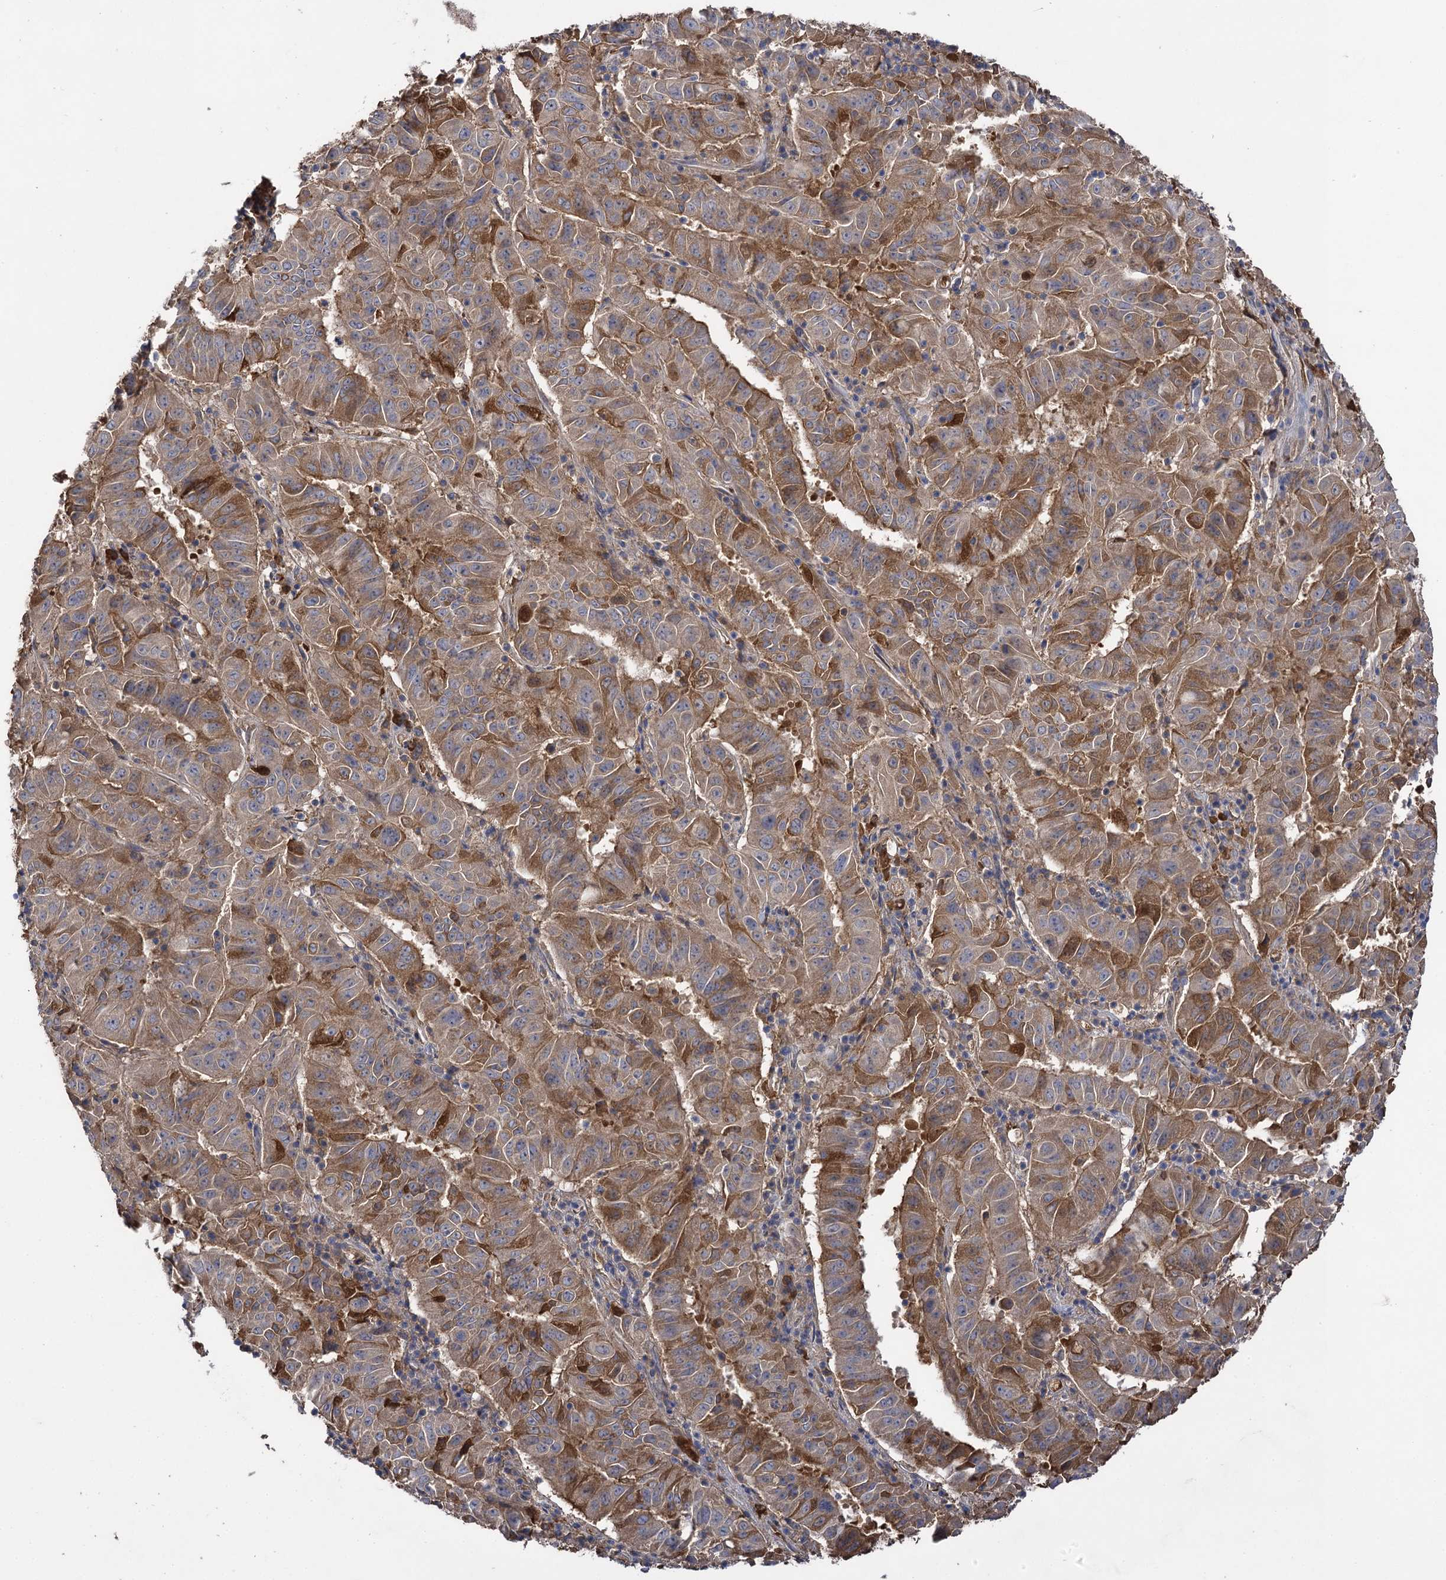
{"staining": {"intensity": "moderate", "quantity": "25%-75%", "location": "cytoplasmic/membranous"}, "tissue": "pancreatic cancer", "cell_type": "Tumor cells", "image_type": "cancer", "snomed": [{"axis": "morphology", "description": "Adenocarcinoma, NOS"}, {"axis": "topography", "description": "Pancreas"}], "caption": "There is medium levels of moderate cytoplasmic/membranous staining in tumor cells of adenocarcinoma (pancreatic), as demonstrated by immunohistochemical staining (brown color).", "gene": "USP50", "patient": {"sex": "male", "age": 63}}